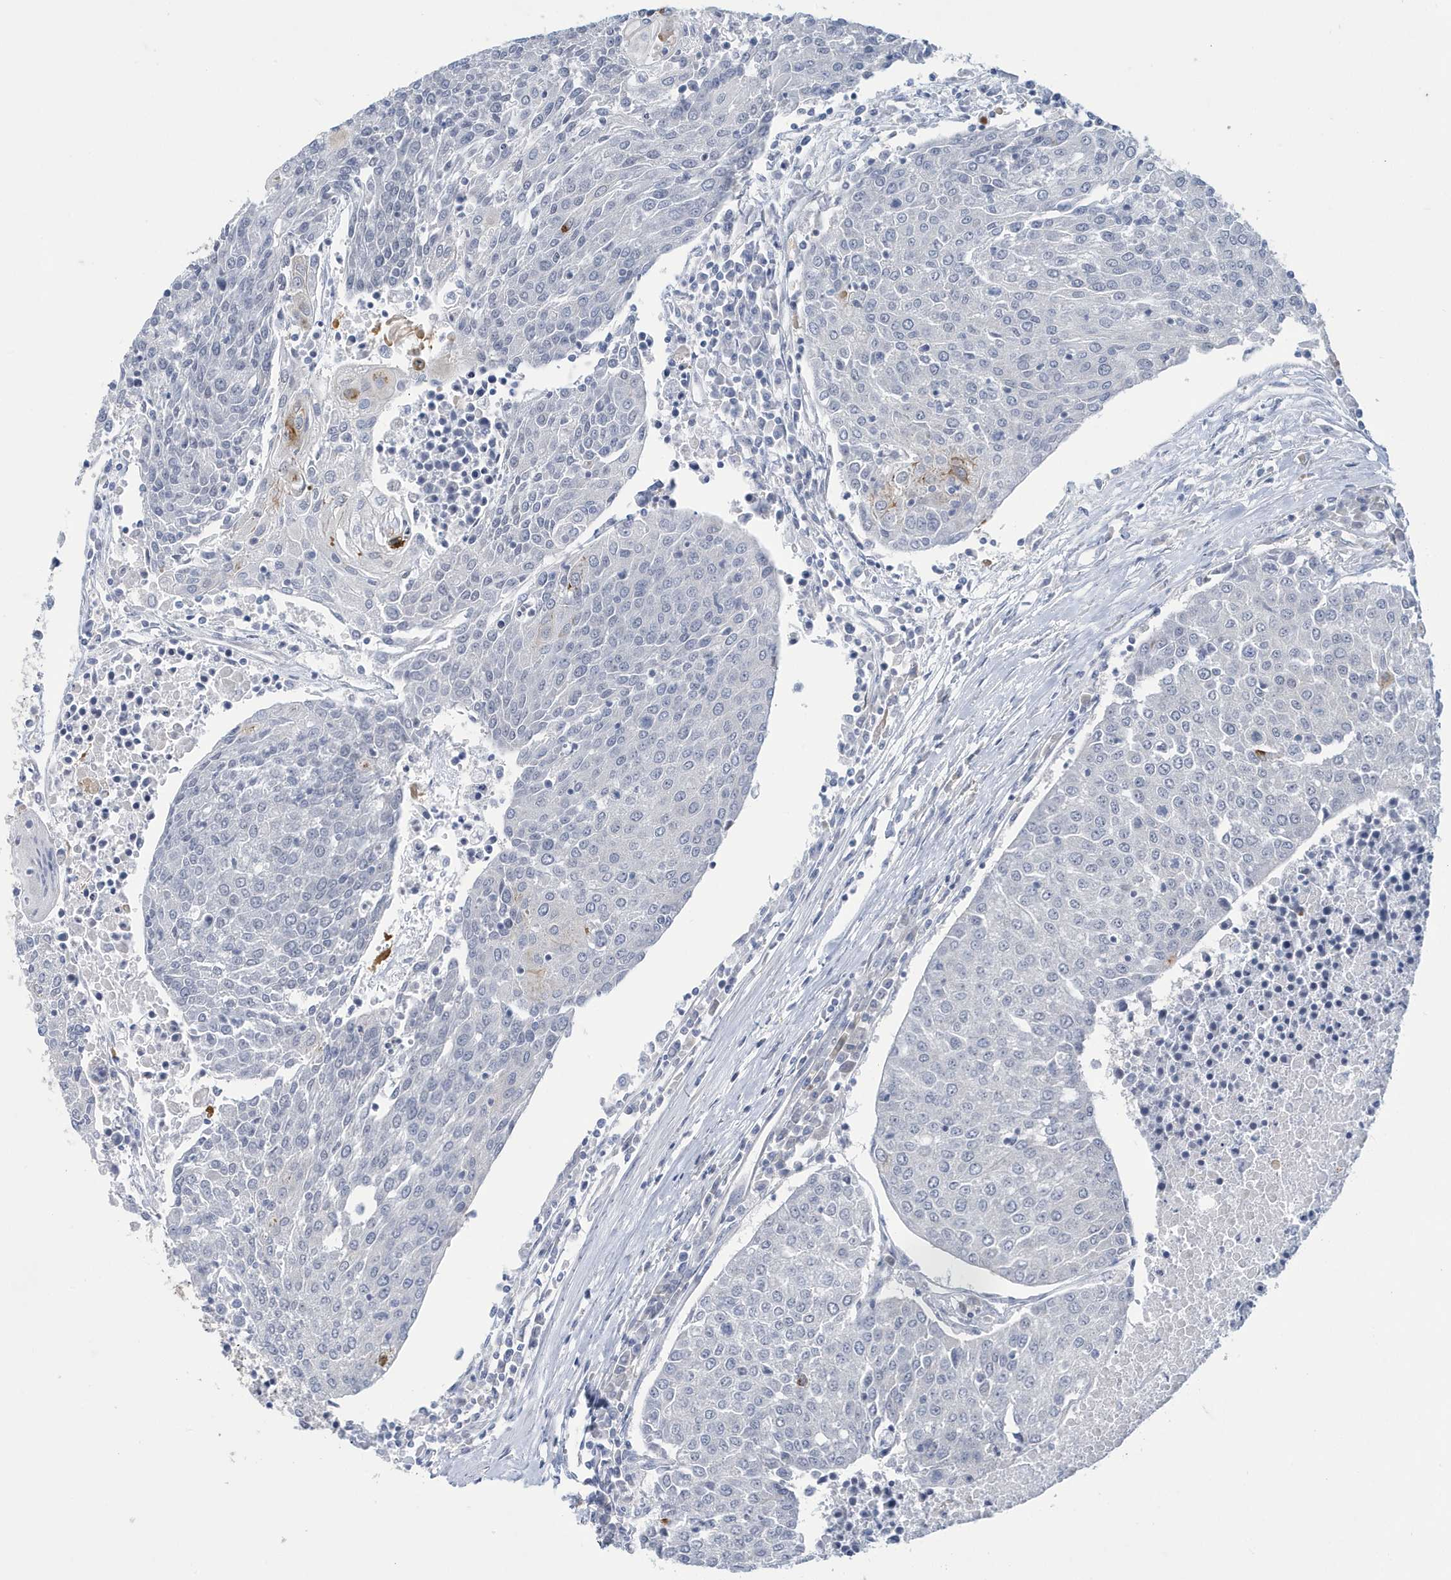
{"staining": {"intensity": "negative", "quantity": "none", "location": "none"}, "tissue": "urothelial cancer", "cell_type": "Tumor cells", "image_type": "cancer", "snomed": [{"axis": "morphology", "description": "Urothelial carcinoma, High grade"}, {"axis": "topography", "description": "Urinary bladder"}], "caption": "DAB (3,3'-diaminobenzidine) immunohistochemical staining of human urothelial carcinoma (high-grade) reveals no significant expression in tumor cells. (DAB immunohistochemistry with hematoxylin counter stain).", "gene": "ZNF654", "patient": {"sex": "female", "age": 85}}